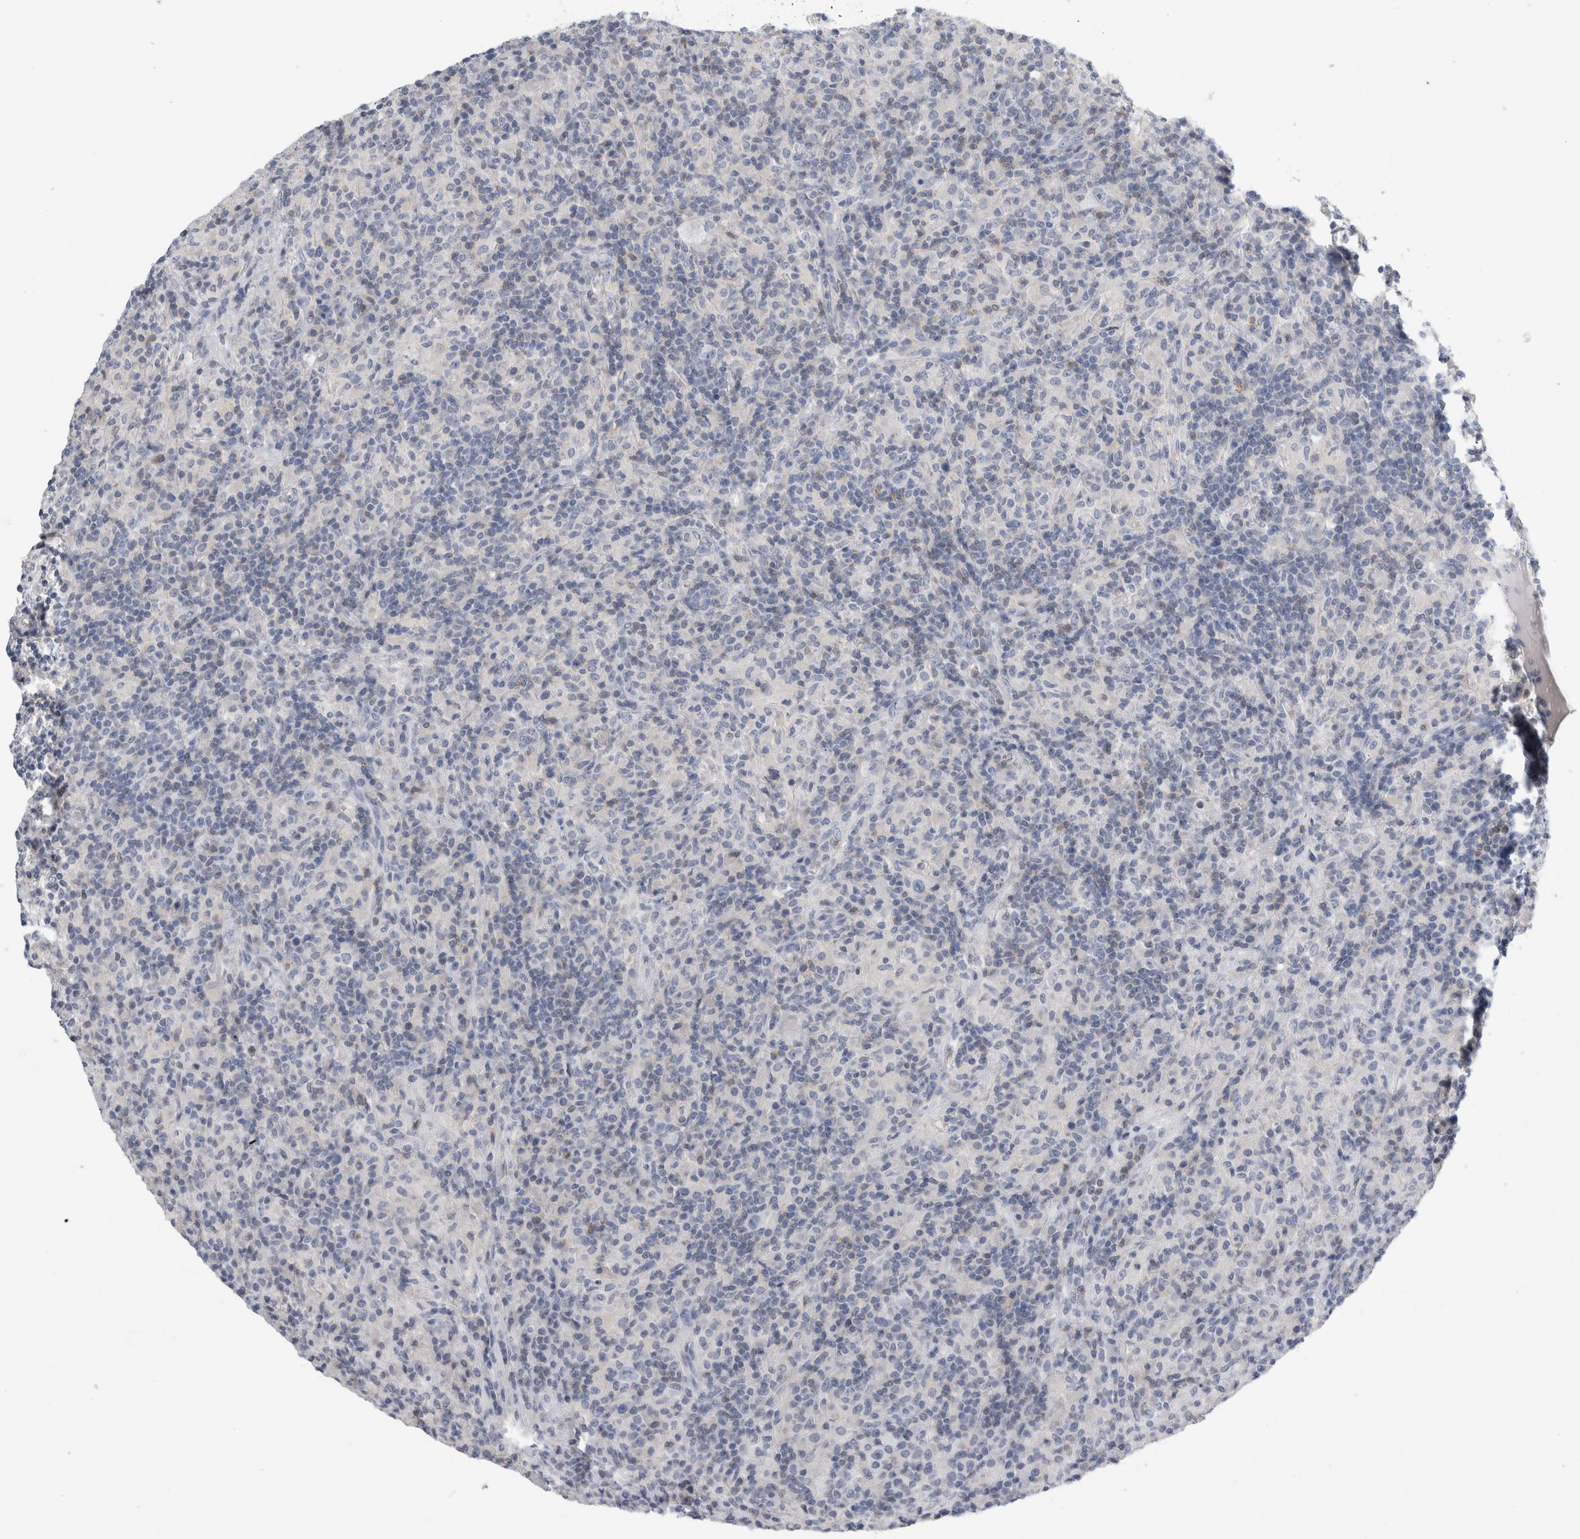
{"staining": {"intensity": "negative", "quantity": "none", "location": "none"}, "tissue": "lymphoma", "cell_type": "Tumor cells", "image_type": "cancer", "snomed": [{"axis": "morphology", "description": "Hodgkin's disease, NOS"}, {"axis": "topography", "description": "Lymph node"}], "caption": "Image shows no significant protein positivity in tumor cells of lymphoma.", "gene": "ANKFY1", "patient": {"sex": "male", "age": 70}}